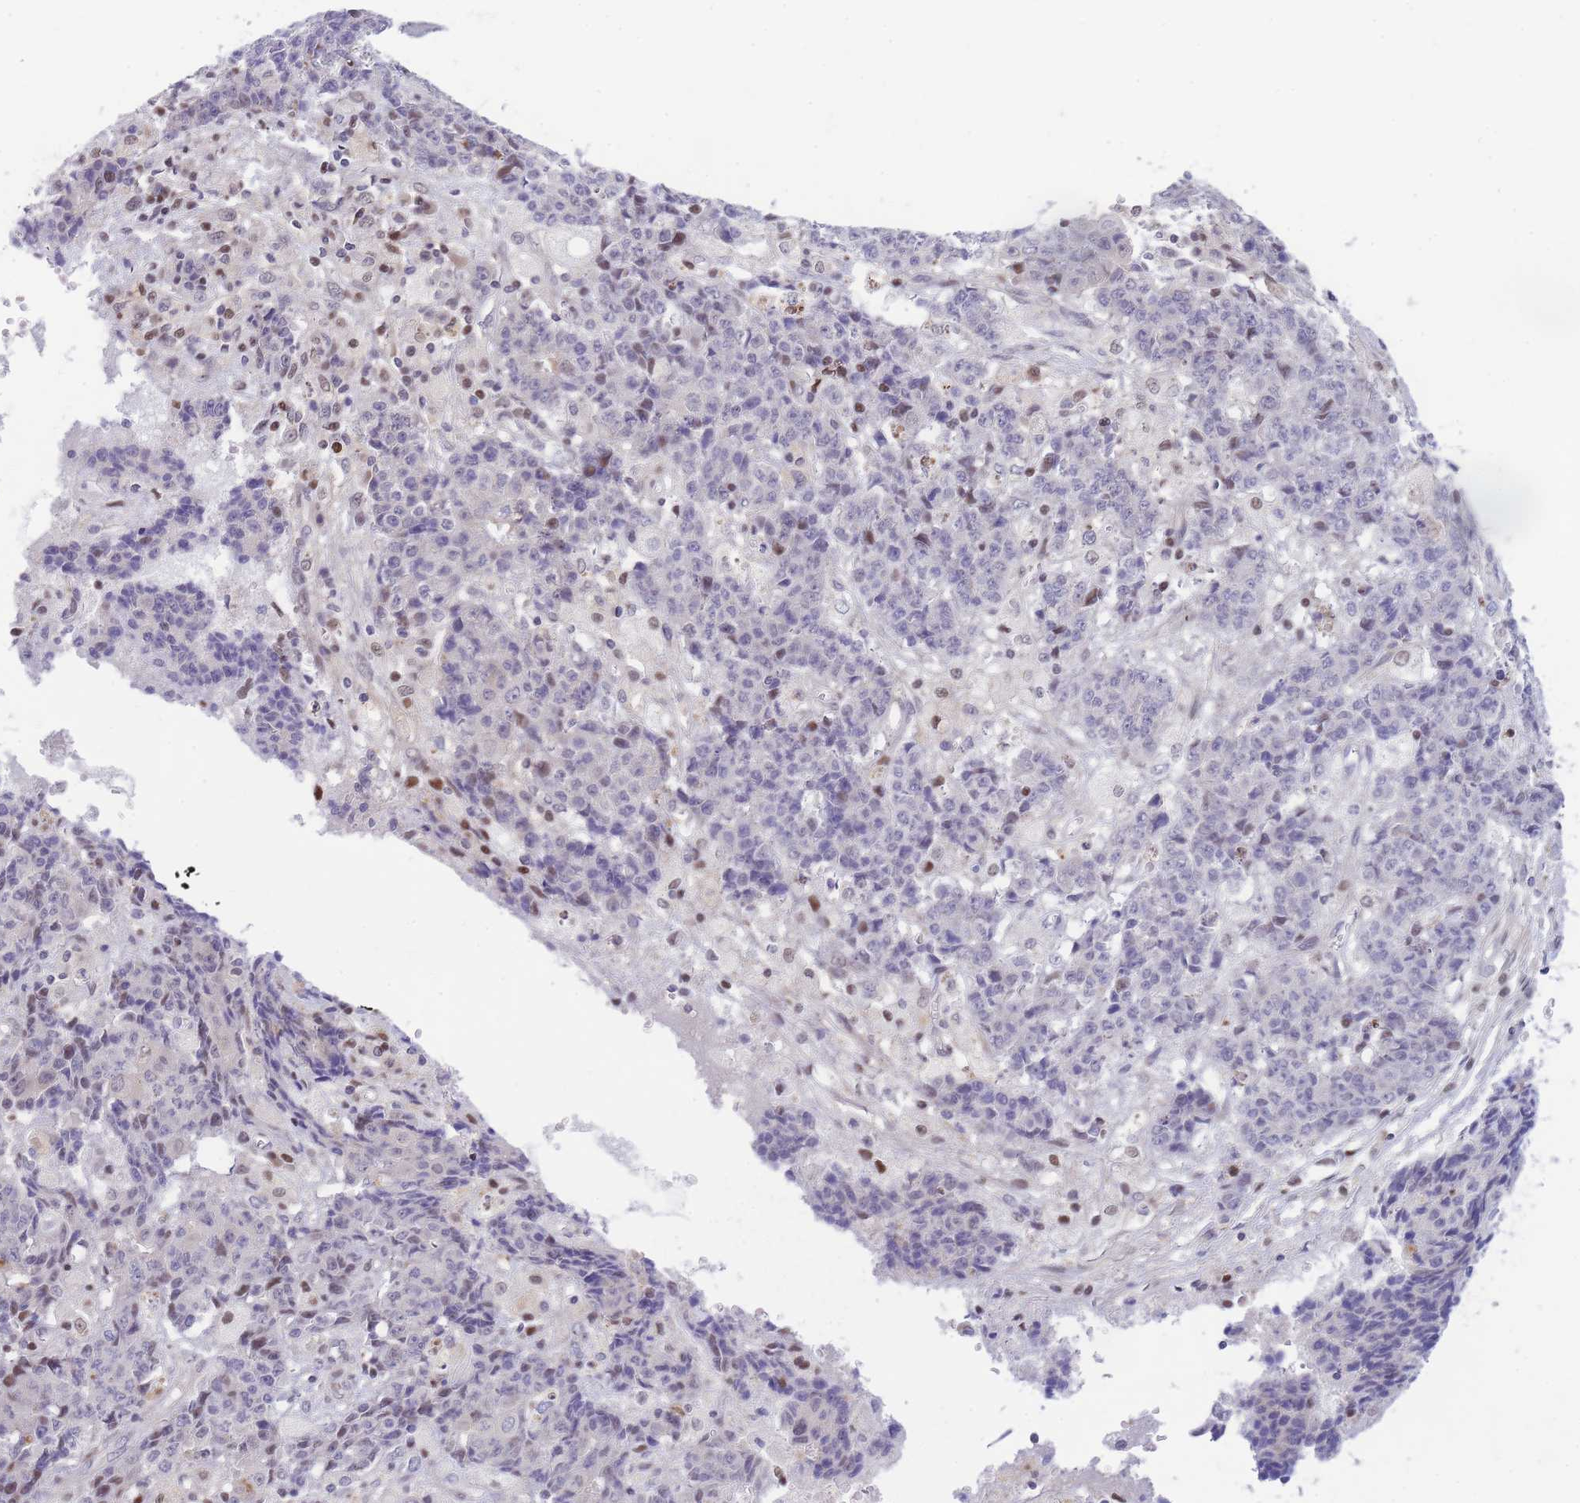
{"staining": {"intensity": "moderate", "quantity": "<25%", "location": "nuclear"}, "tissue": "ovarian cancer", "cell_type": "Tumor cells", "image_type": "cancer", "snomed": [{"axis": "morphology", "description": "Carcinoma, endometroid"}, {"axis": "topography", "description": "Ovary"}], "caption": "About <25% of tumor cells in human endometroid carcinoma (ovarian) reveal moderate nuclear protein positivity as visualized by brown immunohistochemical staining.", "gene": "CRACD", "patient": {"sex": "female", "age": 42}}